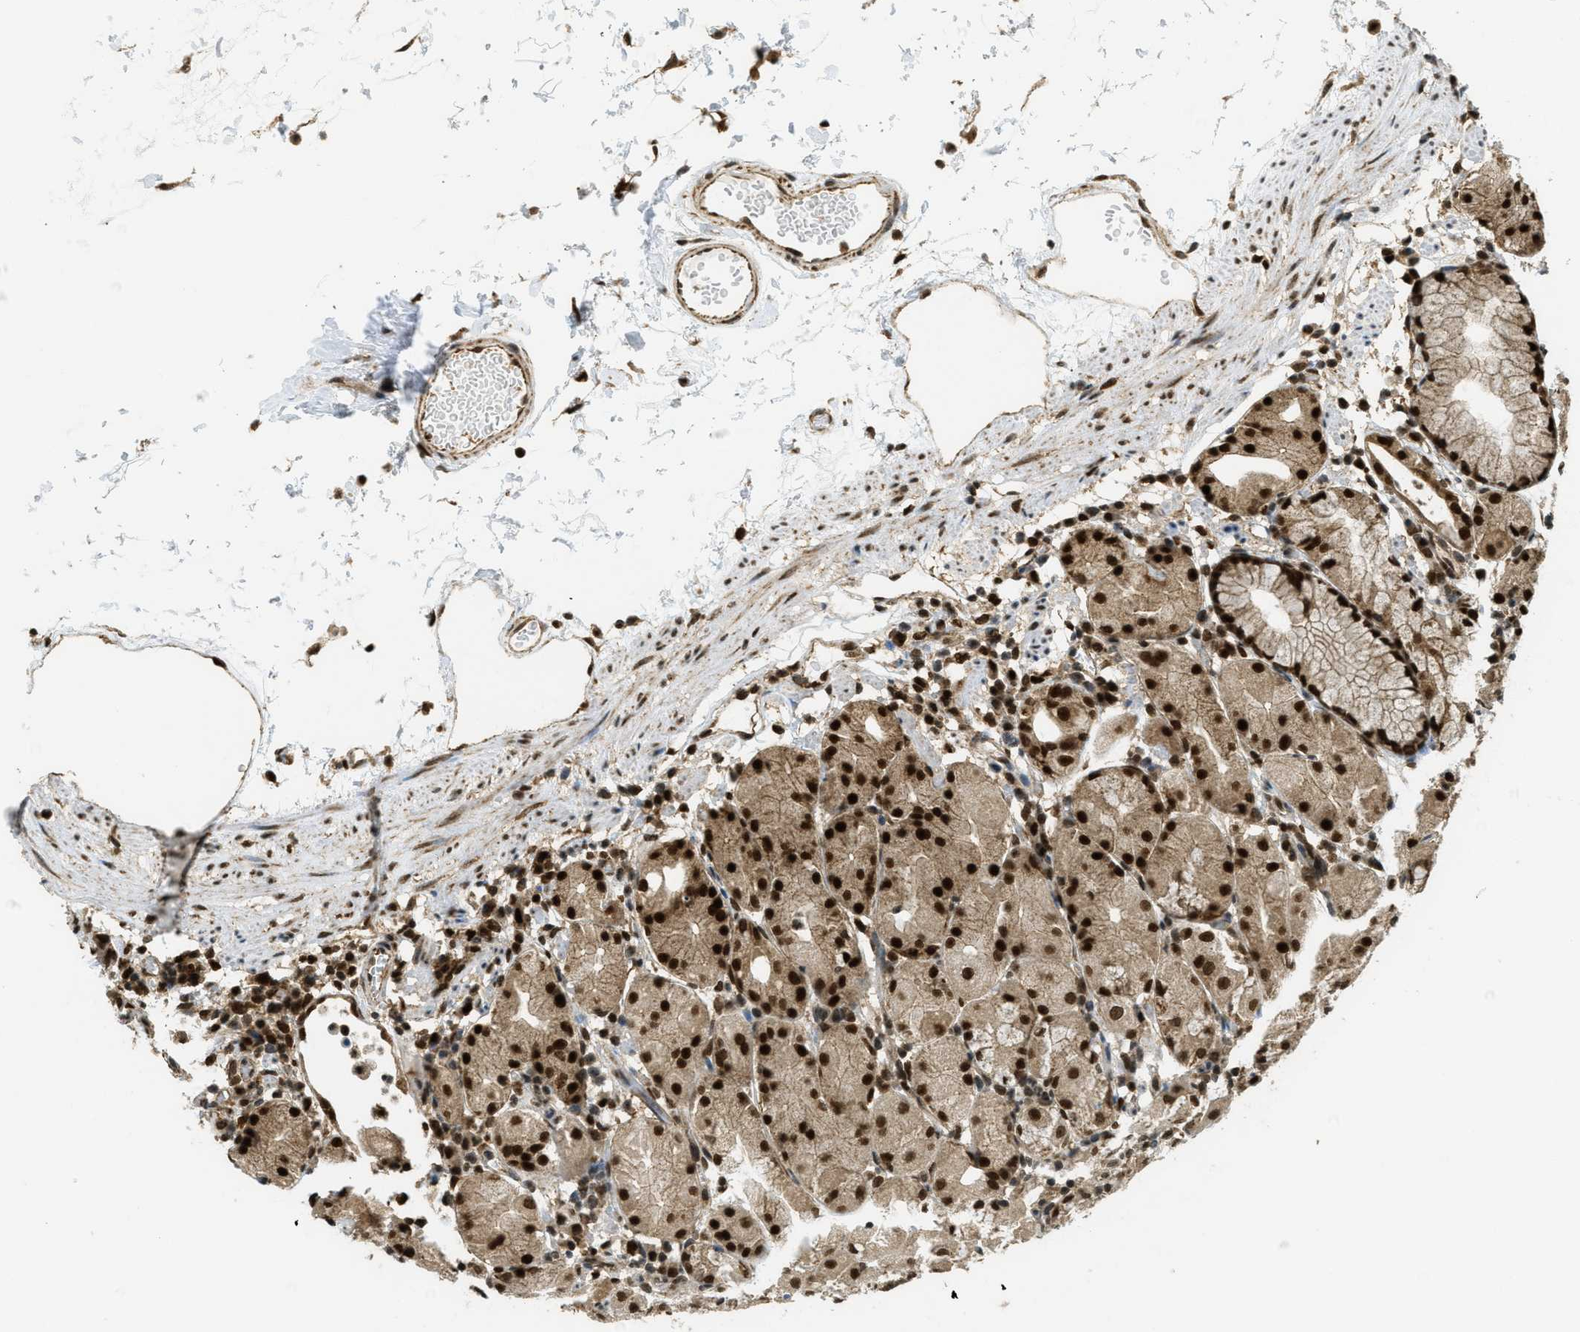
{"staining": {"intensity": "strong", "quantity": ">75%", "location": "nuclear"}, "tissue": "stomach", "cell_type": "Glandular cells", "image_type": "normal", "snomed": [{"axis": "morphology", "description": "Normal tissue, NOS"}, {"axis": "topography", "description": "Stomach"}, {"axis": "topography", "description": "Stomach, lower"}], "caption": "Stomach stained with DAB (3,3'-diaminobenzidine) immunohistochemistry exhibits high levels of strong nuclear staining in about >75% of glandular cells.", "gene": "TNPO1", "patient": {"sex": "female", "age": 75}}